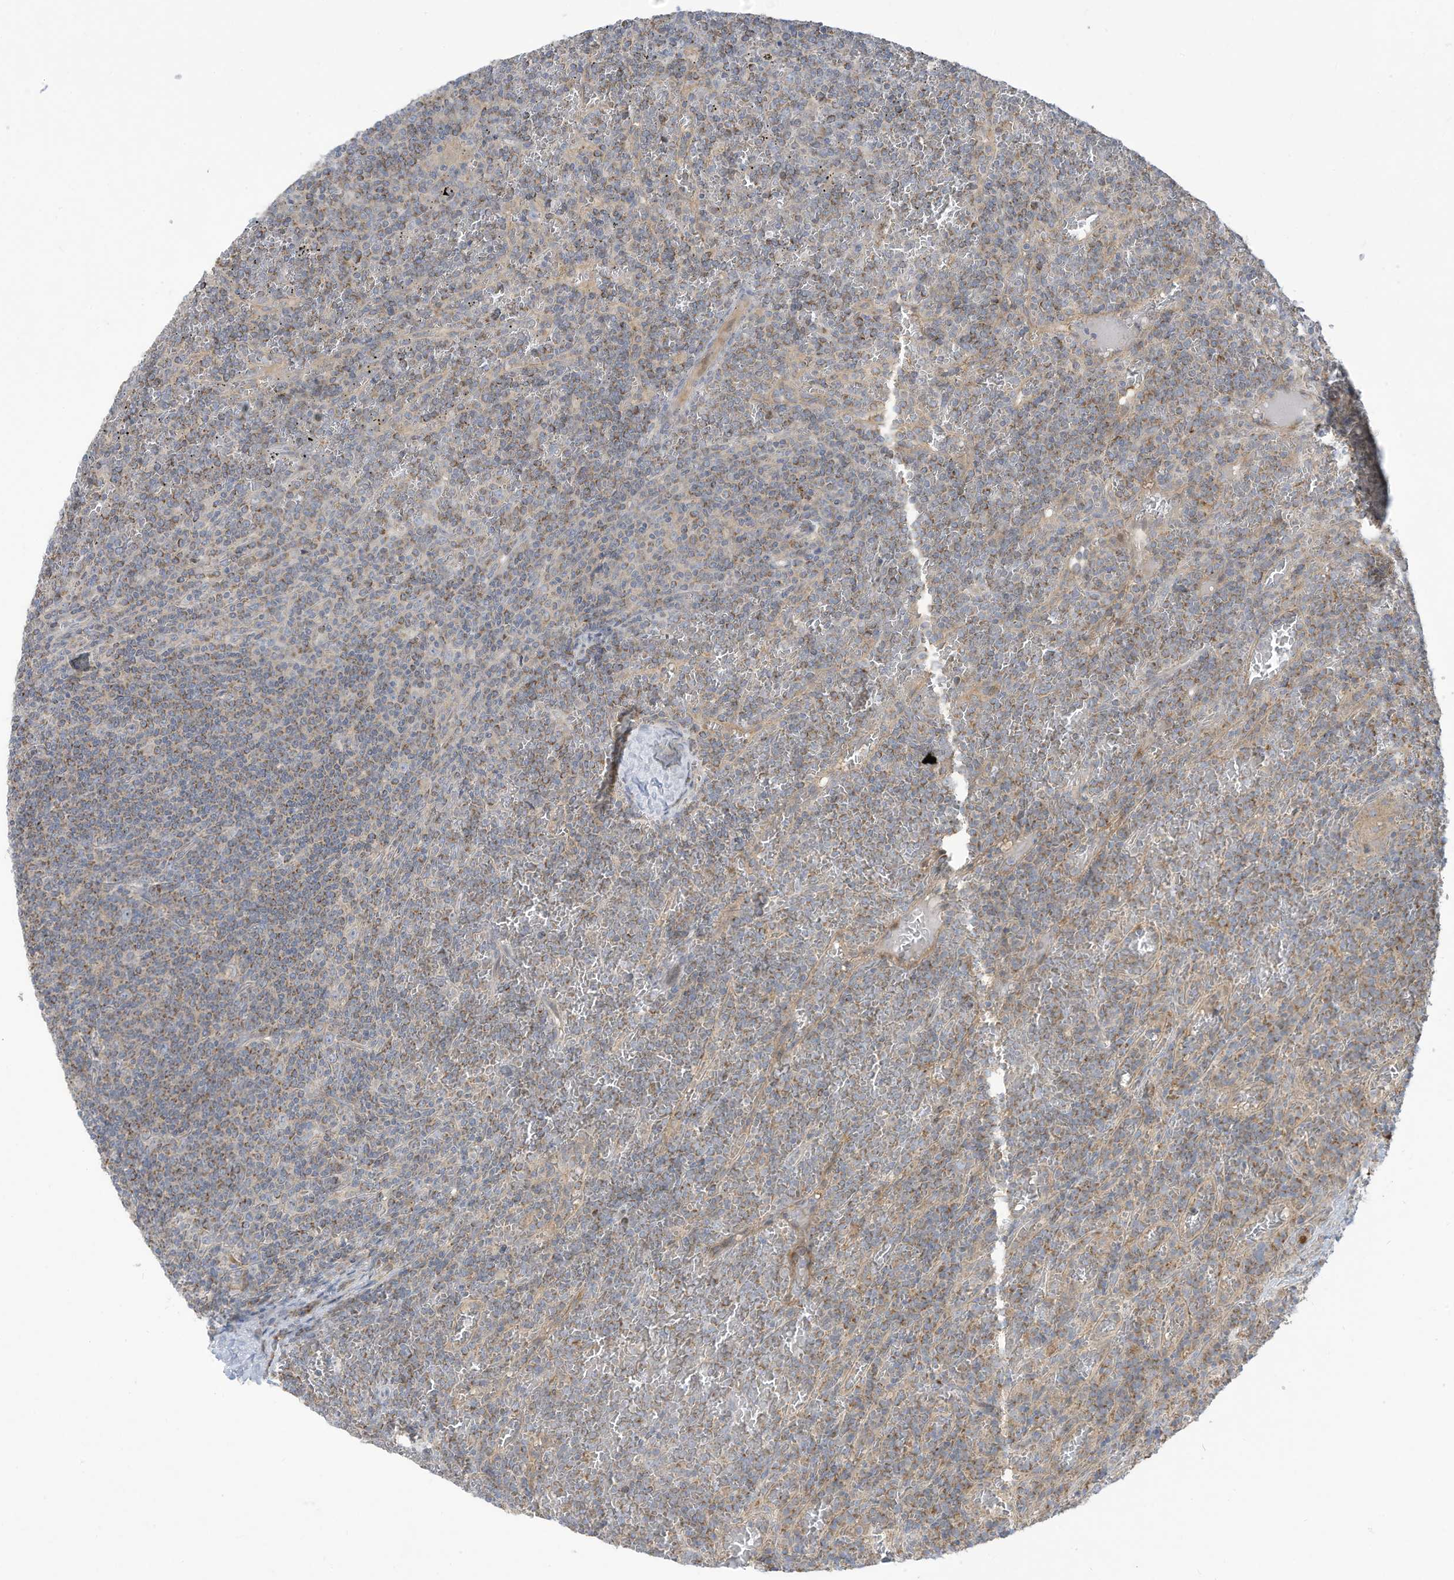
{"staining": {"intensity": "weak", "quantity": "25%-75%", "location": "cytoplasmic/membranous"}, "tissue": "lymphoma", "cell_type": "Tumor cells", "image_type": "cancer", "snomed": [{"axis": "morphology", "description": "Malignant lymphoma, non-Hodgkin's type, Low grade"}, {"axis": "topography", "description": "Spleen"}], "caption": "This photomicrograph exhibits IHC staining of lymphoma, with low weak cytoplasmic/membranous positivity in about 25%-75% of tumor cells.", "gene": "LRRN2", "patient": {"sex": "female", "age": 19}}